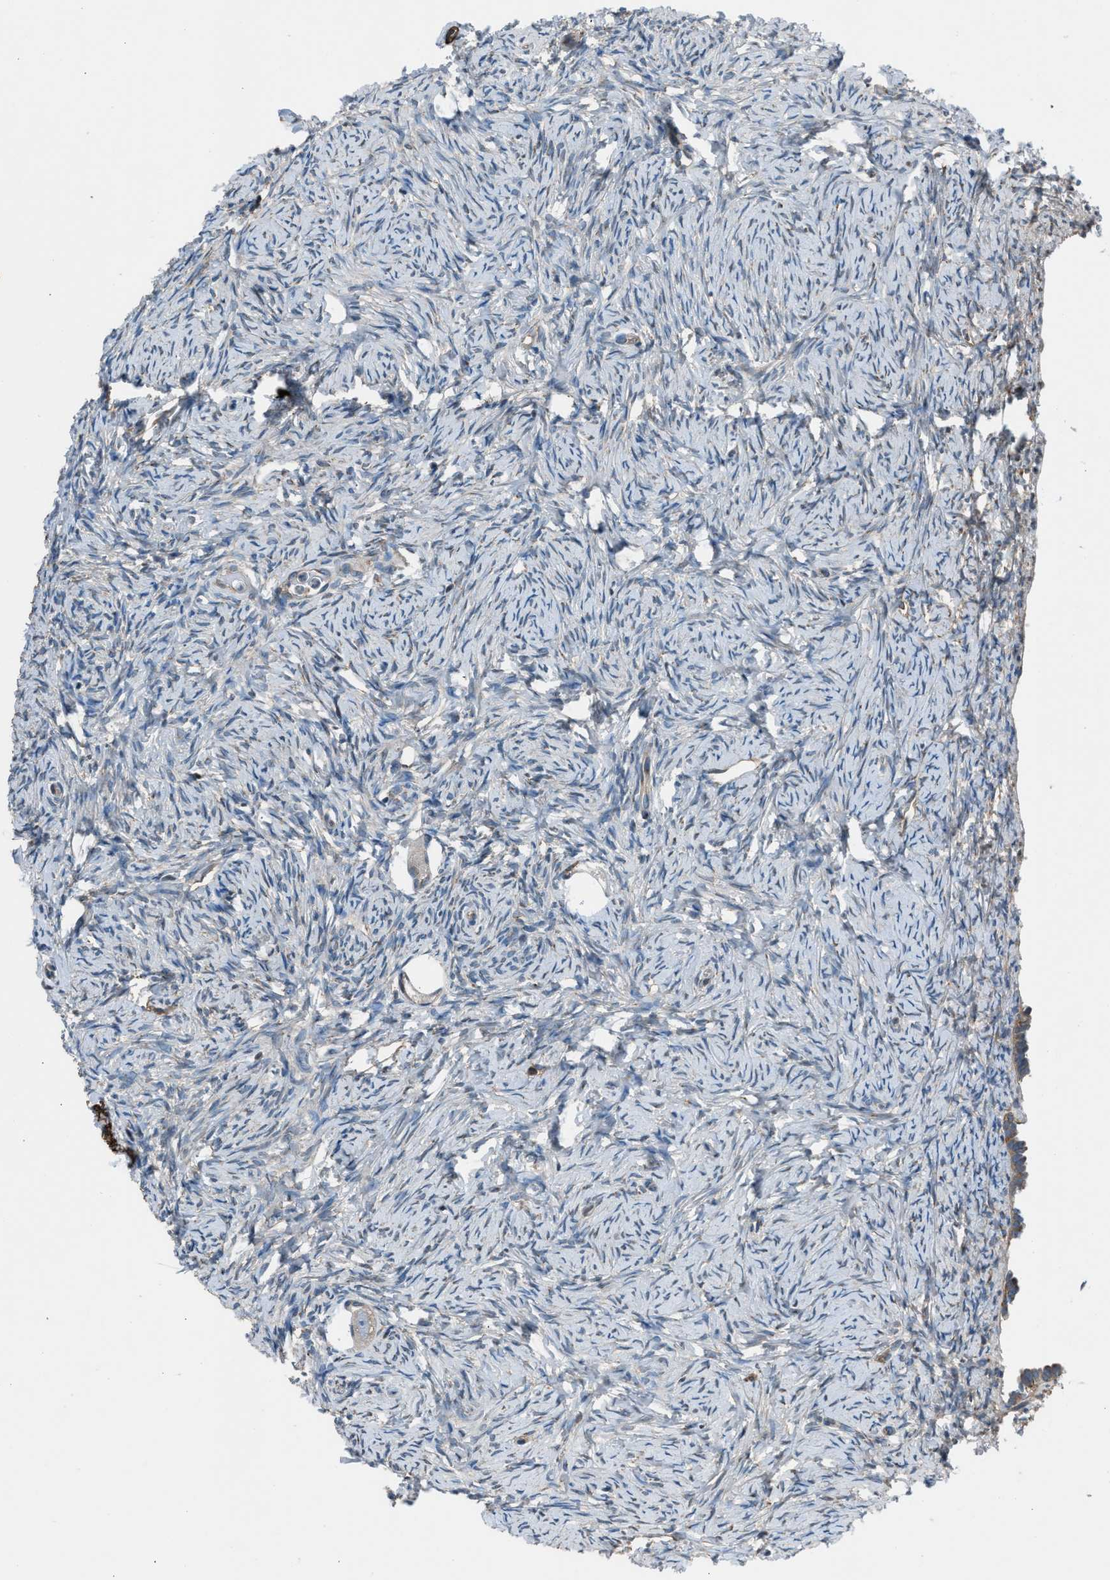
{"staining": {"intensity": "negative", "quantity": "none", "location": "none"}, "tissue": "ovary", "cell_type": "Follicle cells", "image_type": "normal", "snomed": [{"axis": "morphology", "description": "Normal tissue, NOS"}, {"axis": "topography", "description": "Ovary"}], "caption": "Photomicrograph shows no significant protein positivity in follicle cells of benign ovary.", "gene": "LMBR1", "patient": {"sex": "female", "age": 33}}